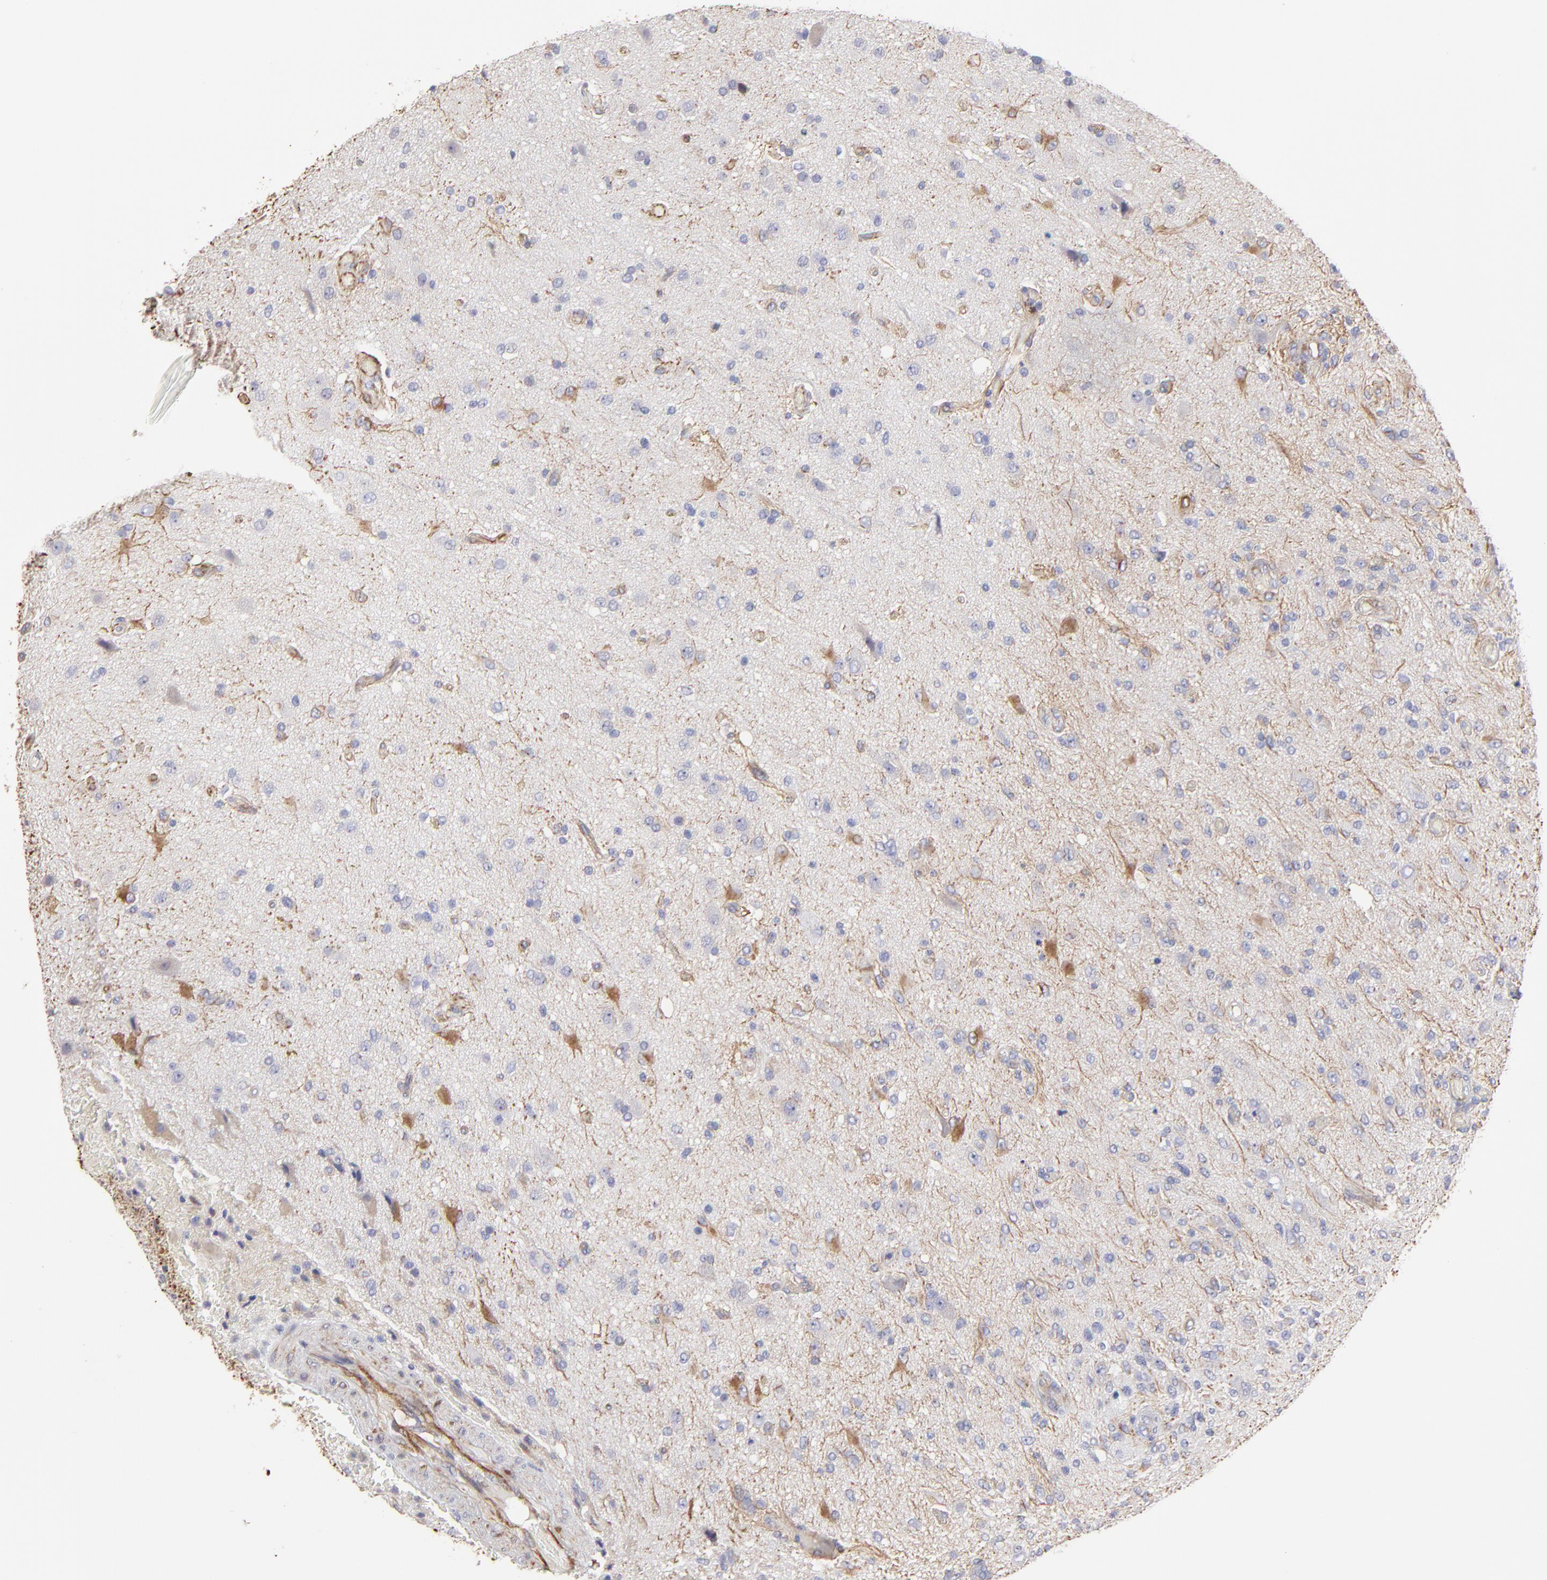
{"staining": {"intensity": "moderate", "quantity": "25%-75%", "location": "cytoplasmic/membranous"}, "tissue": "glioma", "cell_type": "Tumor cells", "image_type": "cancer", "snomed": [{"axis": "morphology", "description": "Normal tissue, NOS"}, {"axis": "morphology", "description": "Glioma, malignant, High grade"}, {"axis": "topography", "description": "Cerebral cortex"}], "caption": "Malignant glioma (high-grade) stained with immunohistochemistry demonstrates moderate cytoplasmic/membranous expression in approximately 25%-75% of tumor cells.", "gene": "COX8C", "patient": {"sex": "male", "age": 77}}